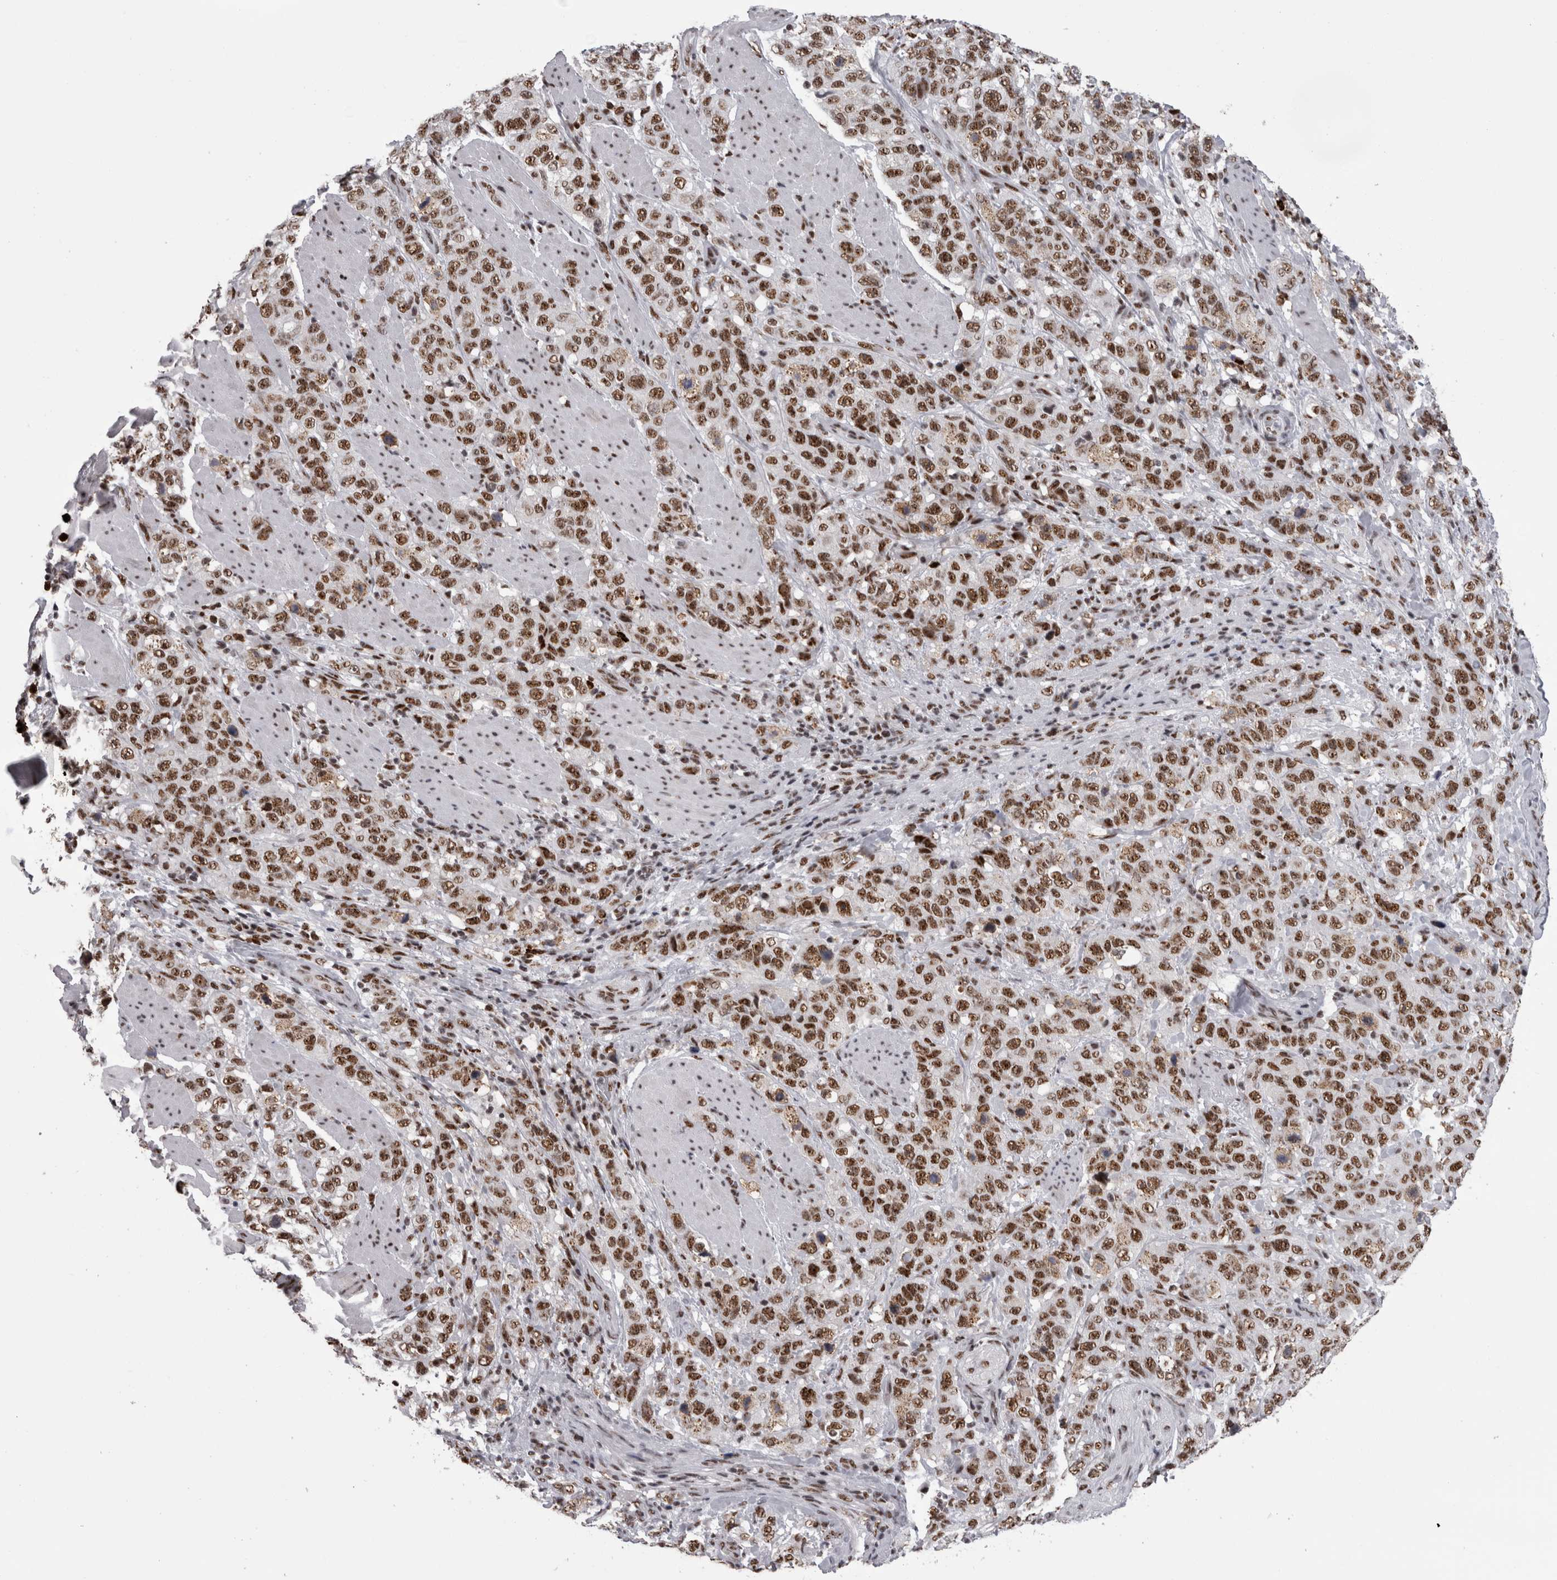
{"staining": {"intensity": "moderate", "quantity": ">75%", "location": "nuclear"}, "tissue": "stomach cancer", "cell_type": "Tumor cells", "image_type": "cancer", "snomed": [{"axis": "morphology", "description": "Adenocarcinoma, NOS"}, {"axis": "topography", "description": "Stomach"}], "caption": "IHC staining of stomach cancer, which demonstrates medium levels of moderate nuclear staining in approximately >75% of tumor cells indicating moderate nuclear protein expression. The staining was performed using DAB (3,3'-diaminobenzidine) (brown) for protein detection and nuclei were counterstained in hematoxylin (blue).", "gene": "SNRNP40", "patient": {"sex": "male", "age": 48}}